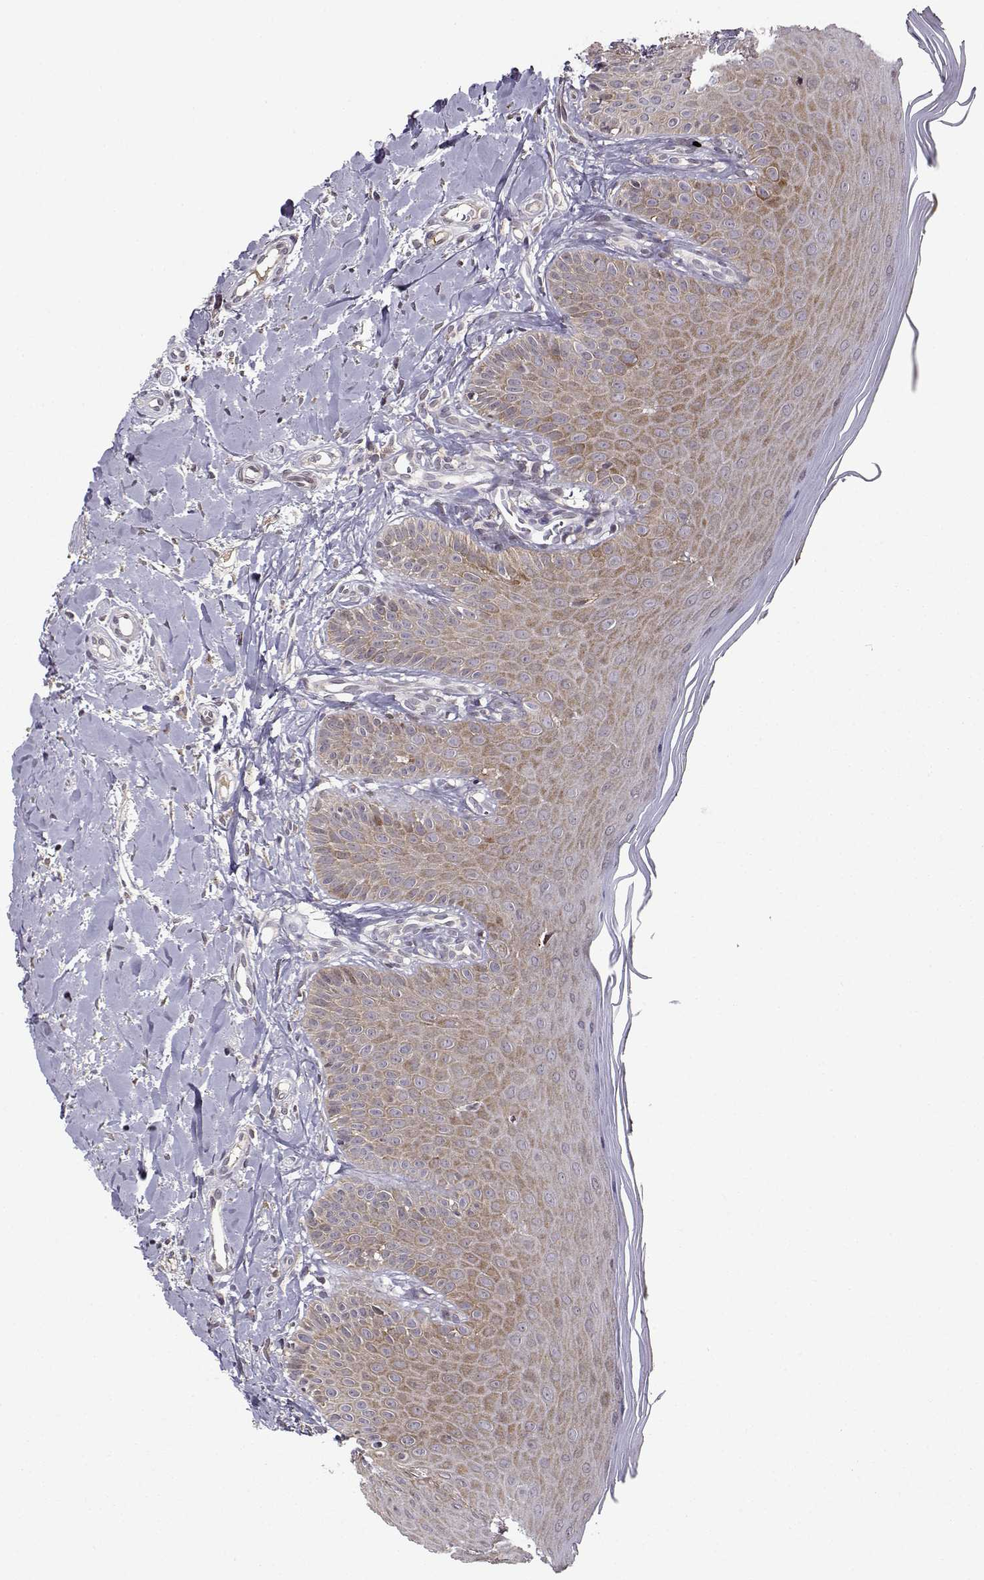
{"staining": {"intensity": "moderate", "quantity": ">75%", "location": "cytoplasmic/membranous"}, "tissue": "oral mucosa", "cell_type": "Squamous epithelial cells", "image_type": "normal", "snomed": [{"axis": "morphology", "description": "Normal tissue, NOS"}, {"axis": "topography", "description": "Oral tissue"}], "caption": "IHC photomicrograph of normal oral mucosa stained for a protein (brown), which reveals medium levels of moderate cytoplasmic/membranous staining in approximately >75% of squamous epithelial cells.", "gene": "RPL31", "patient": {"sex": "female", "age": 43}}